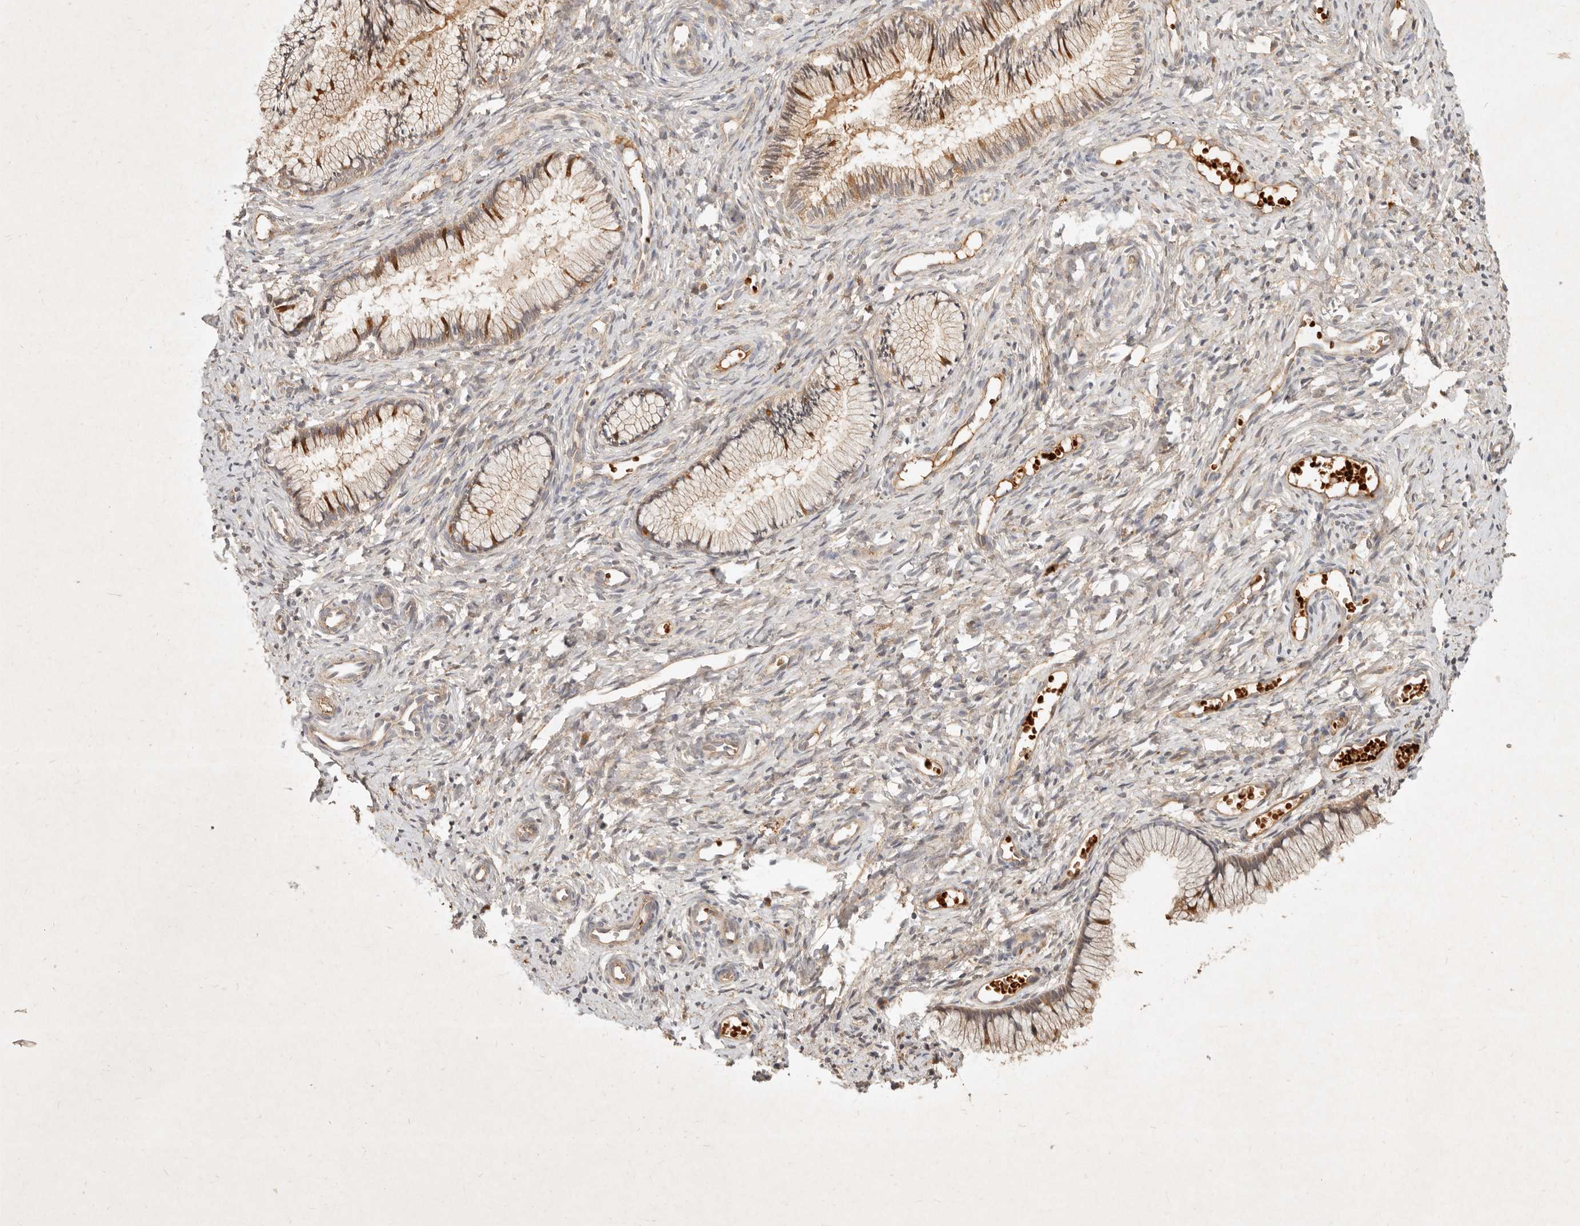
{"staining": {"intensity": "moderate", "quantity": "25%-75%", "location": "cytoplasmic/membranous"}, "tissue": "cervix", "cell_type": "Glandular cells", "image_type": "normal", "snomed": [{"axis": "morphology", "description": "Normal tissue, NOS"}, {"axis": "topography", "description": "Cervix"}], "caption": "Cervix stained with DAB immunohistochemistry reveals medium levels of moderate cytoplasmic/membranous positivity in about 25%-75% of glandular cells. The staining was performed using DAB (3,3'-diaminobenzidine), with brown indicating positive protein expression. Nuclei are stained blue with hematoxylin.", "gene": "FREM2", "patient": {"sex": "female", "age": 27}}